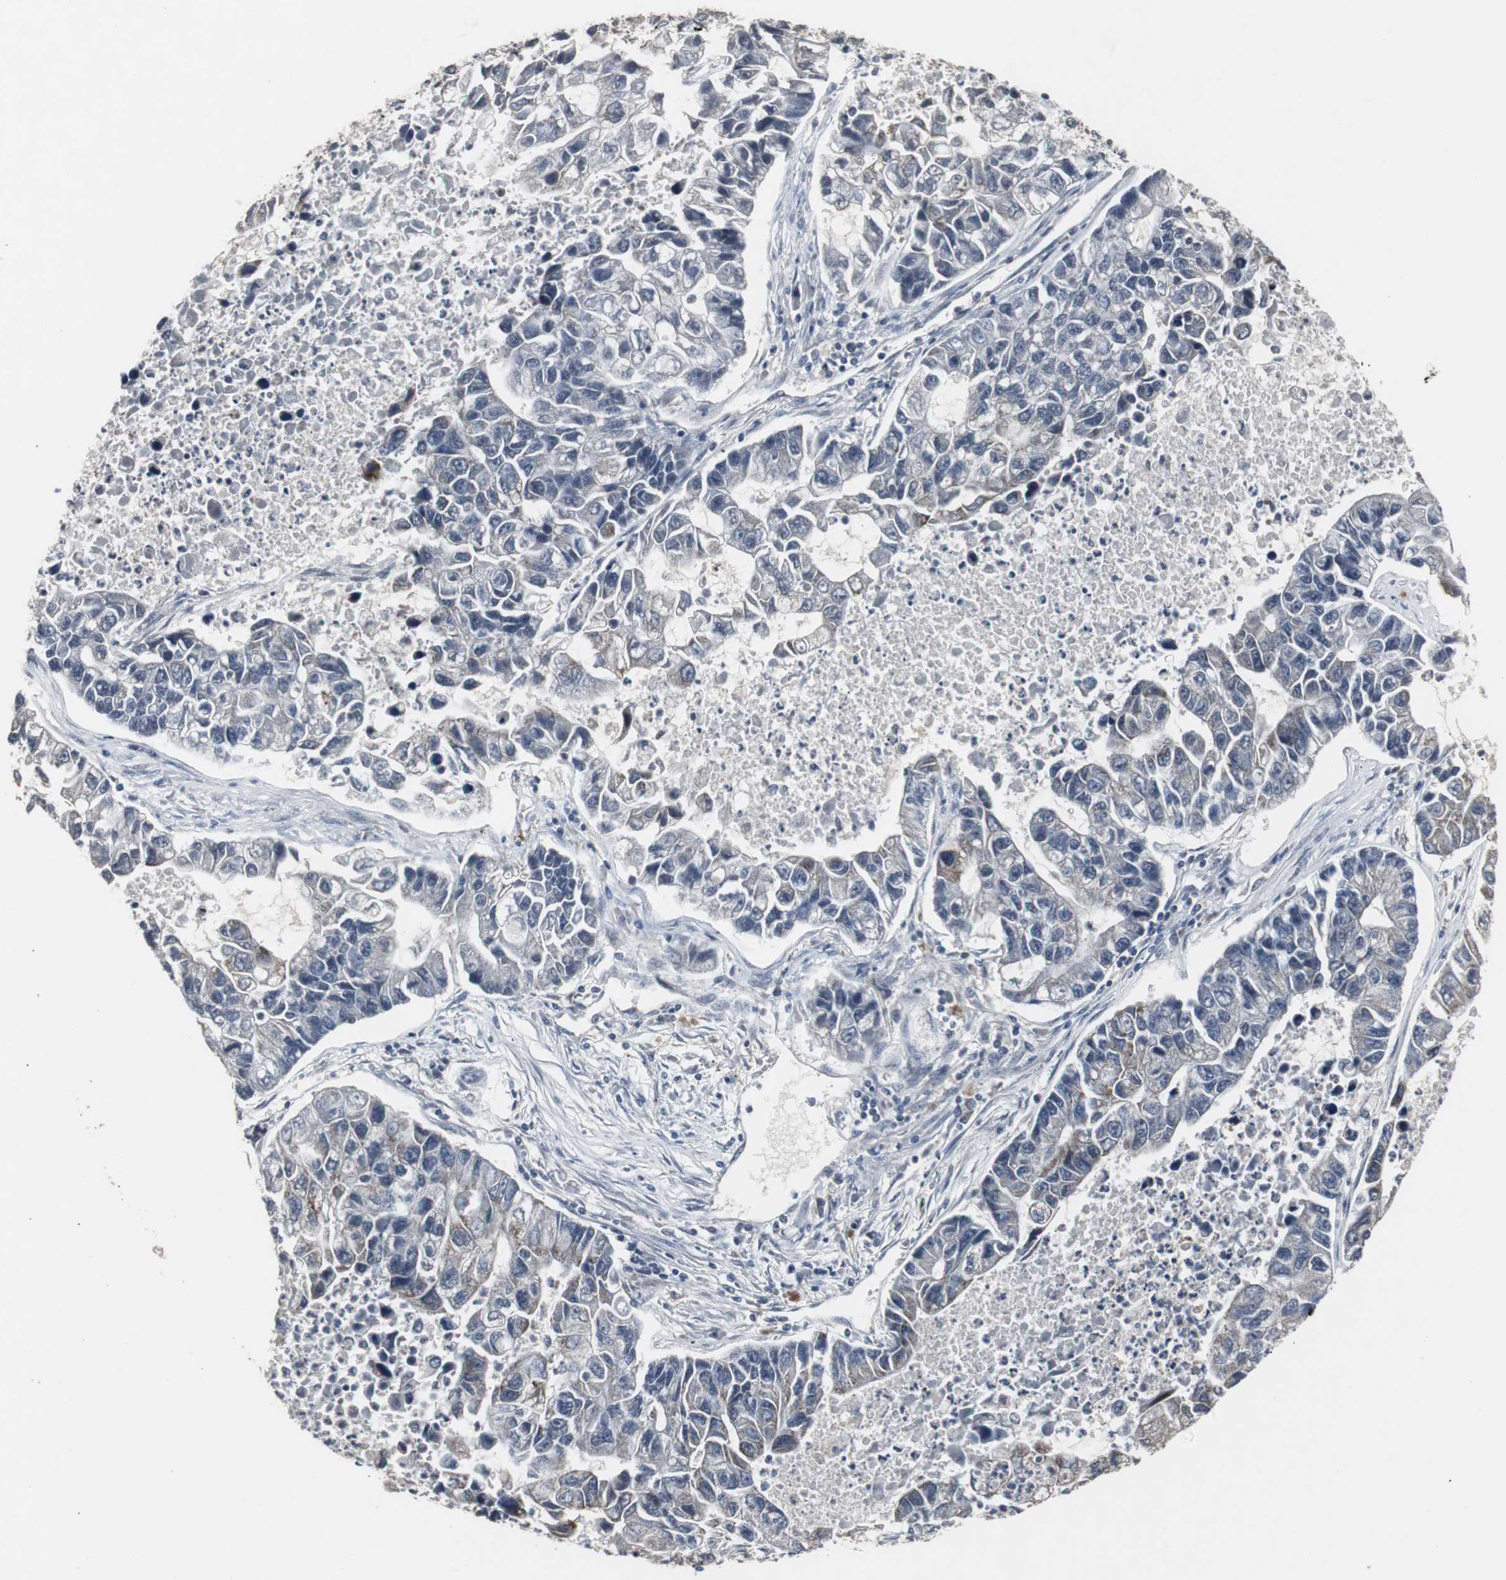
{"staining": {"intensity": "negative", "quantity": "none", "location": "none"}, "tissue": "lung cancer", "cell_type": "Tumor cells", "image_type": "cancer", "snomed": [{"axis": "morphology", "description": "Adenocarcinoma, NOS"}, {"axis": "topography", "description": "Lung"}], "caption": "Tumor cells show no significant positivity in adenocarcinoma (lung). (Immunohistochemistry, brightfield microscopy, high magnification).", "gene": "ACAA1", "patient": {"sex": "female", "age": 51}}